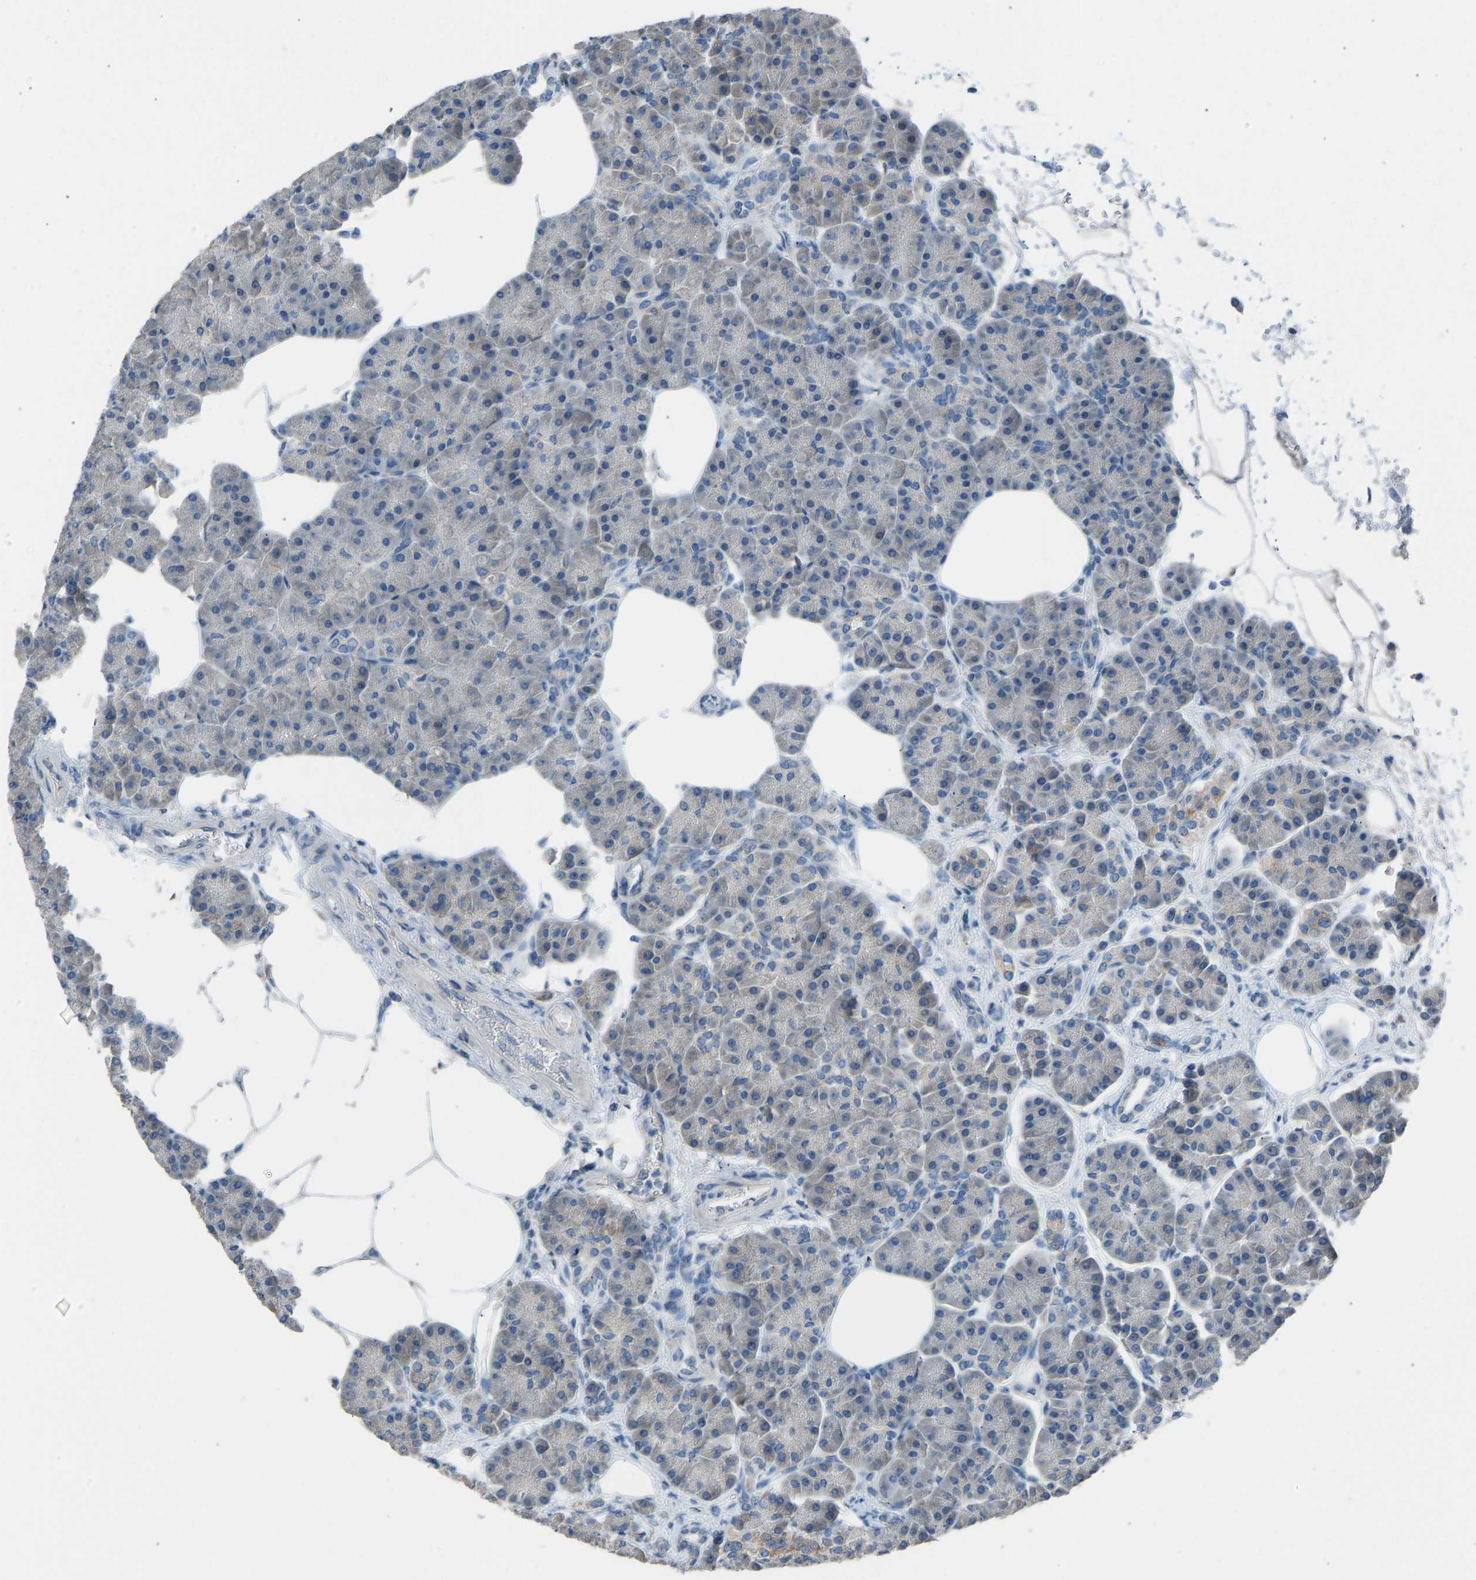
{"staining": {"intensity": "weak", "quantity": "<25%", "location": "cytoplasmic/membranous"}, "tissue": "pancreas", "cell_type": "Exocrine glandular cells", "image_type": "normal", "snomed": [{"axis": "morphology", "description": "Normal tissue, NOS"}, {"axis": "topography", "description": "Pancreas"}], "caption": "DAB immunohistochemical staining of normal human pancreas shows no significant positivity in exocrine glandular cells.", "gene": "TGFBR3", "patient": {"sex": "female", "age": 70}}